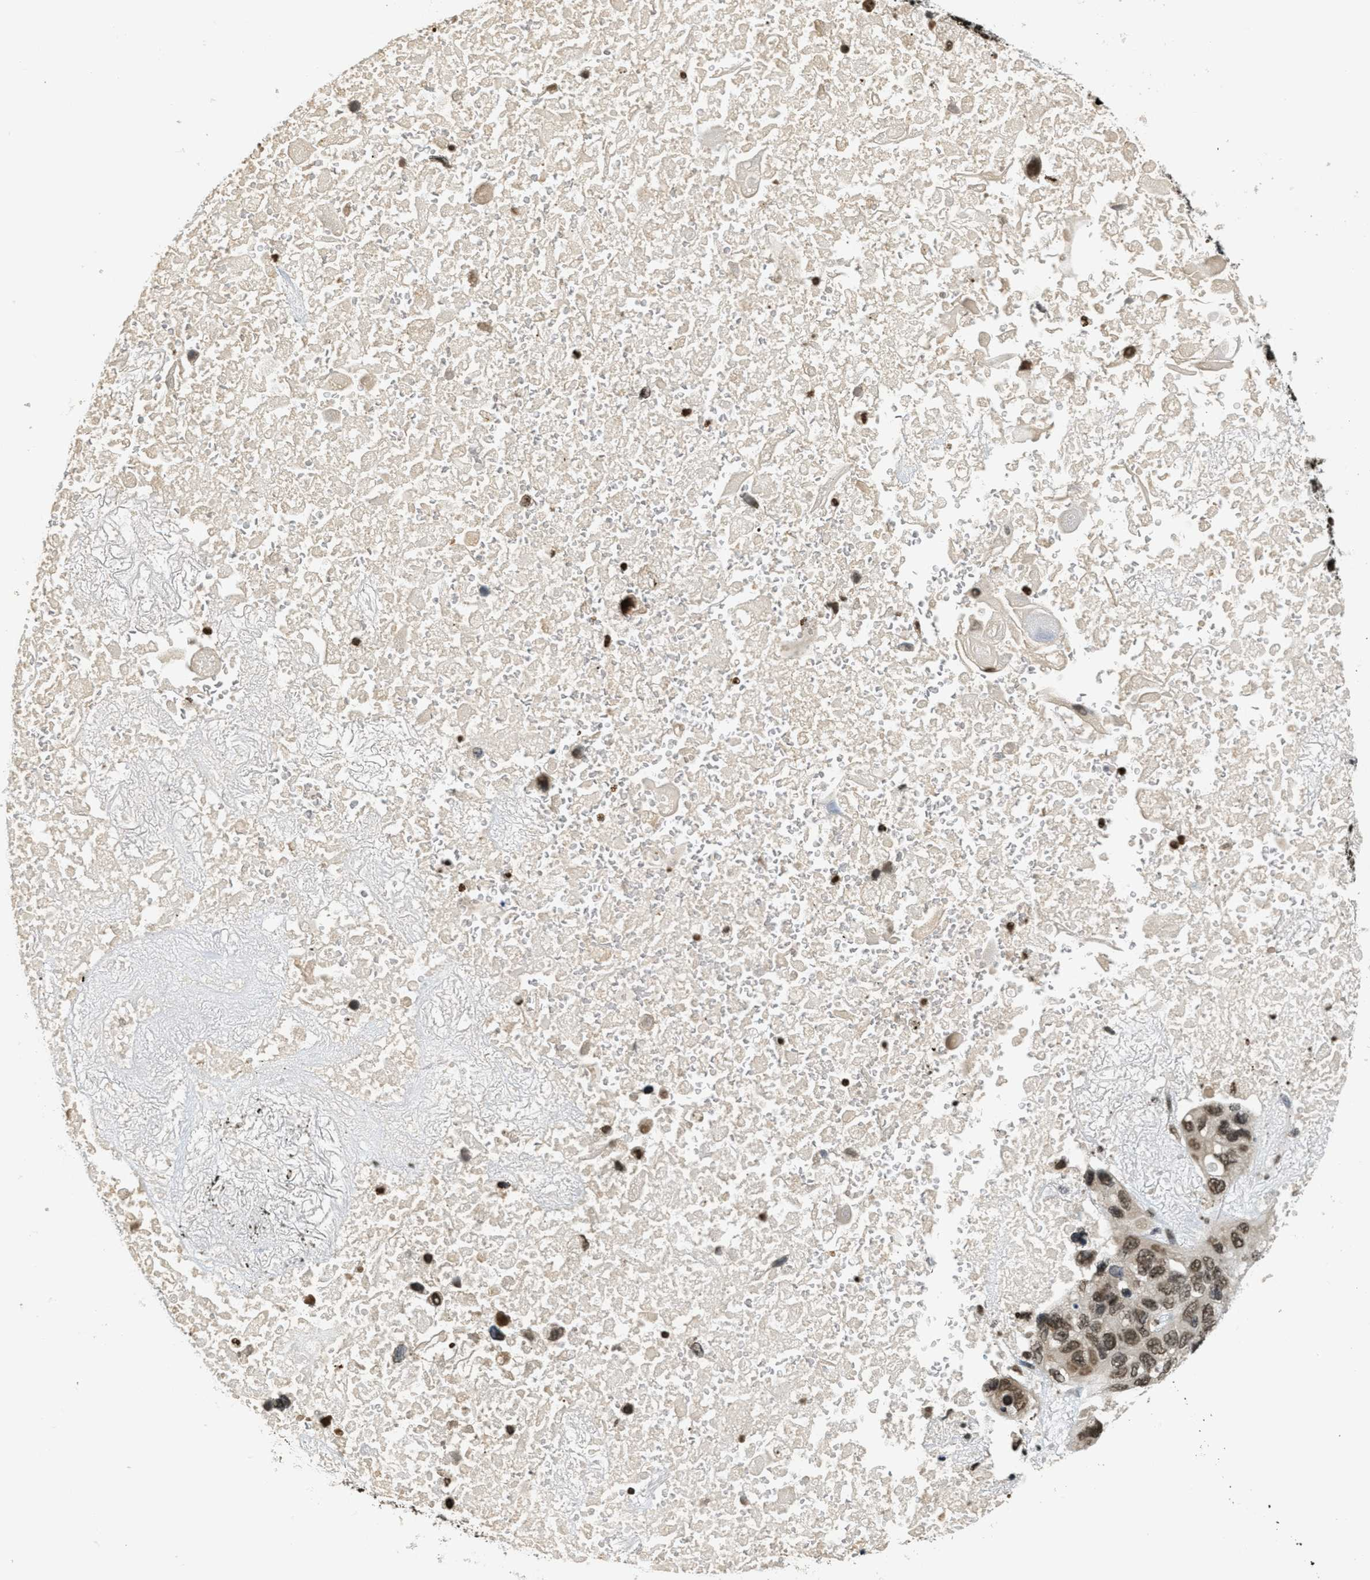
{"staining": {"intensity": "moderate", "quantity": ">75%", "location": "nuclear"}, "tissue": "lung cancer", "cell_type": "Tumor cells", "image_type": "cancer", "snomed": [{"axis": "morphology", "description": "Squamous cell carcinoma, NOS"}, {"axis": "topography", "description": "Lung"}], "caption": "Lung squamous cell carcinoma stained with a brown dye demonstrates moderate nuclear positive staining in about >75% of tumor cells.", "gene": "LDB2", "patient": {"sex": "female", "age": 73}}